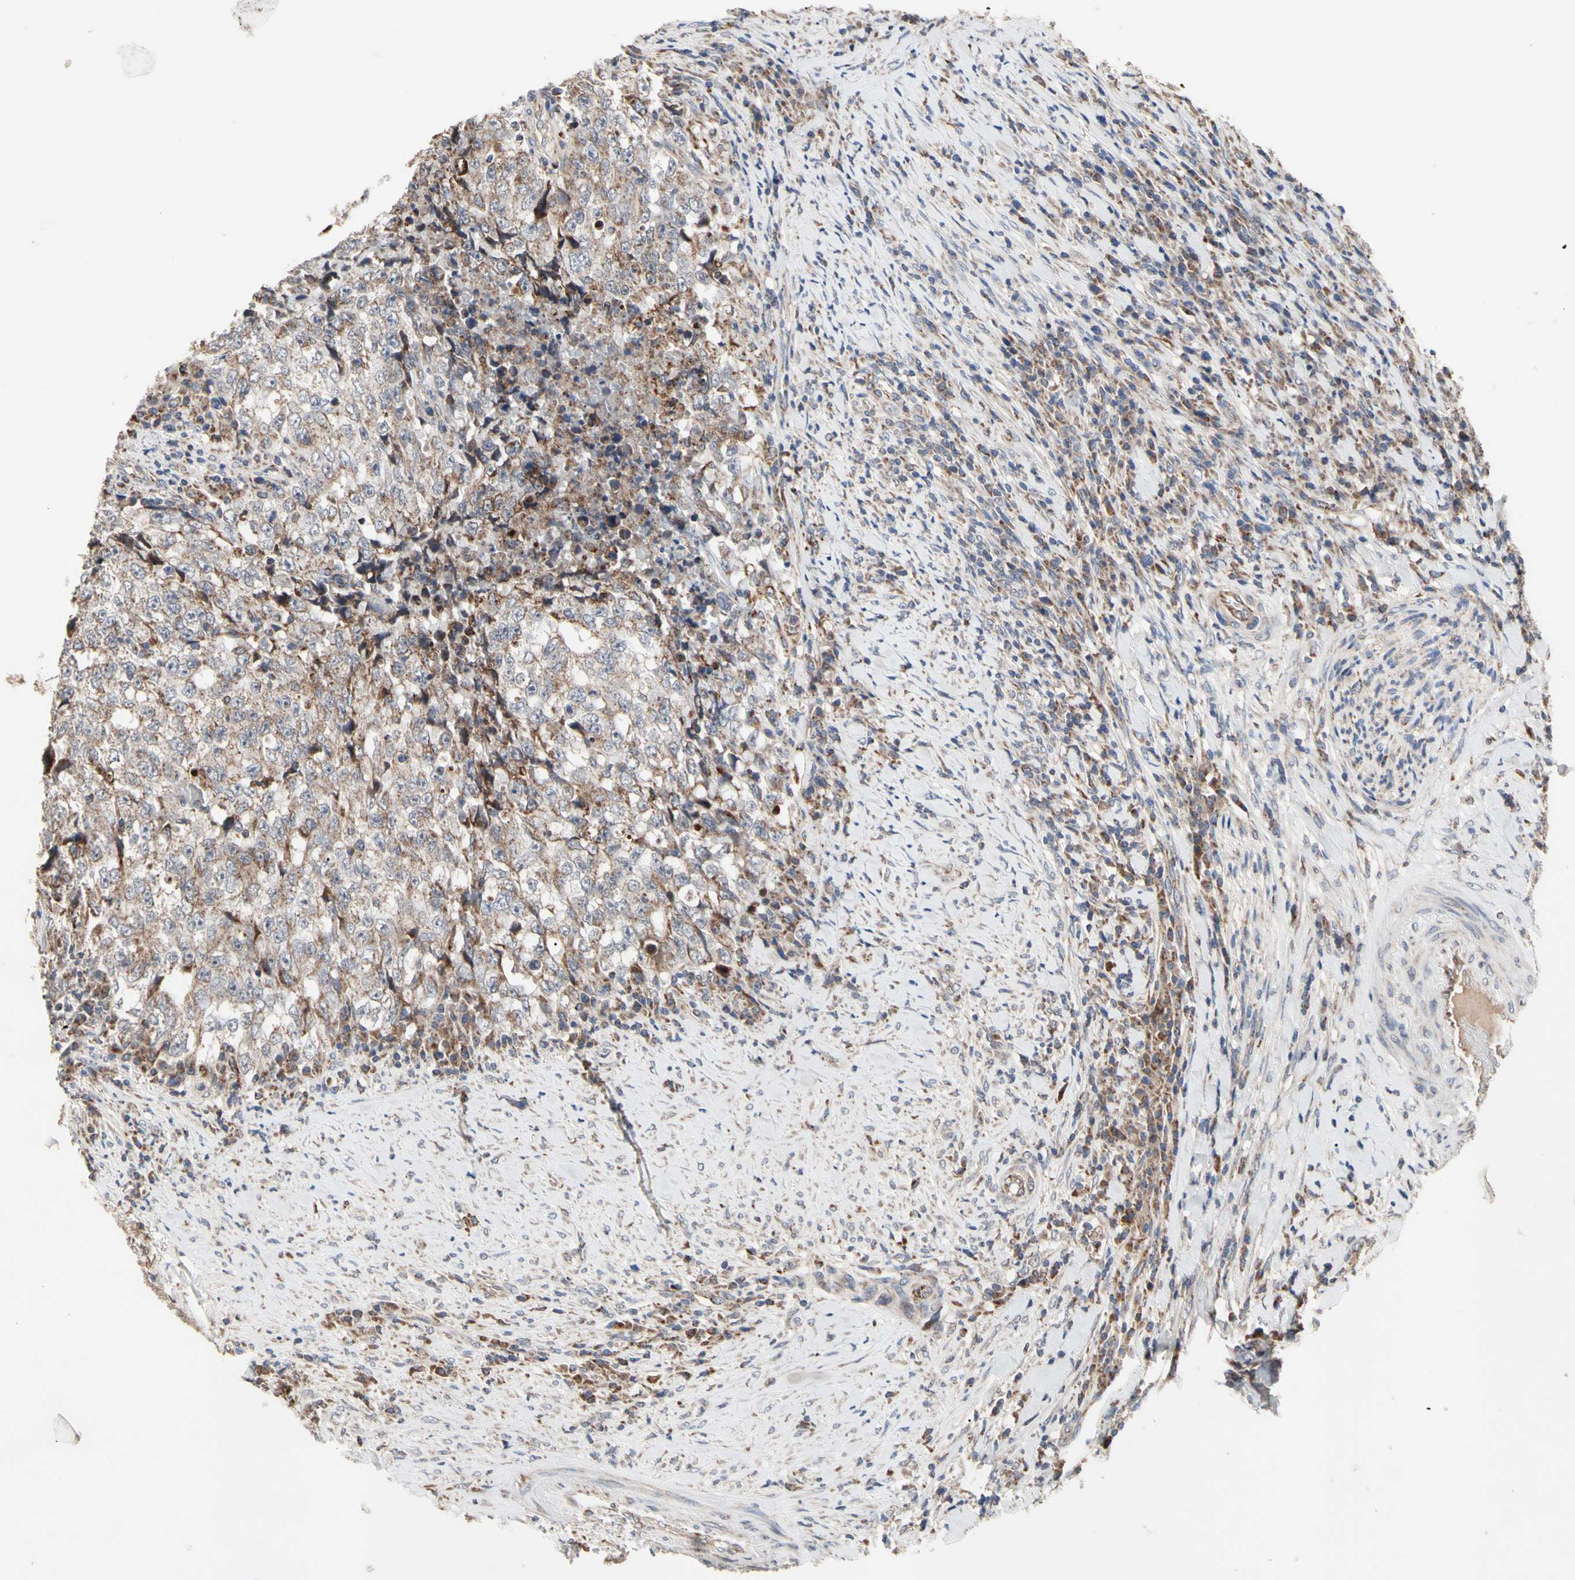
{"staining": {"intensity": "weak", "quantity": ">75%", "location": "cytoplasmic/membranous"}, "tissue": "testis cancer", "cell_type": "Tumor cells", "image_type": "cancer", "snomed": [{"axis": "morphology", "description": "Necrosis, NOS"}, {"axis": "morphology", "description": "Carcinoma, Embryonal, NOS"}, {"axis": "topography", "description": "Testis"}], "caption": "Protein staining reveals weak cytoplasmic/membranous expression in approximately >75% of tumor cells in embryonal carcinoma (testis).", "gene": "GPD2", "patient": {"sex": "male", "age": 19}}